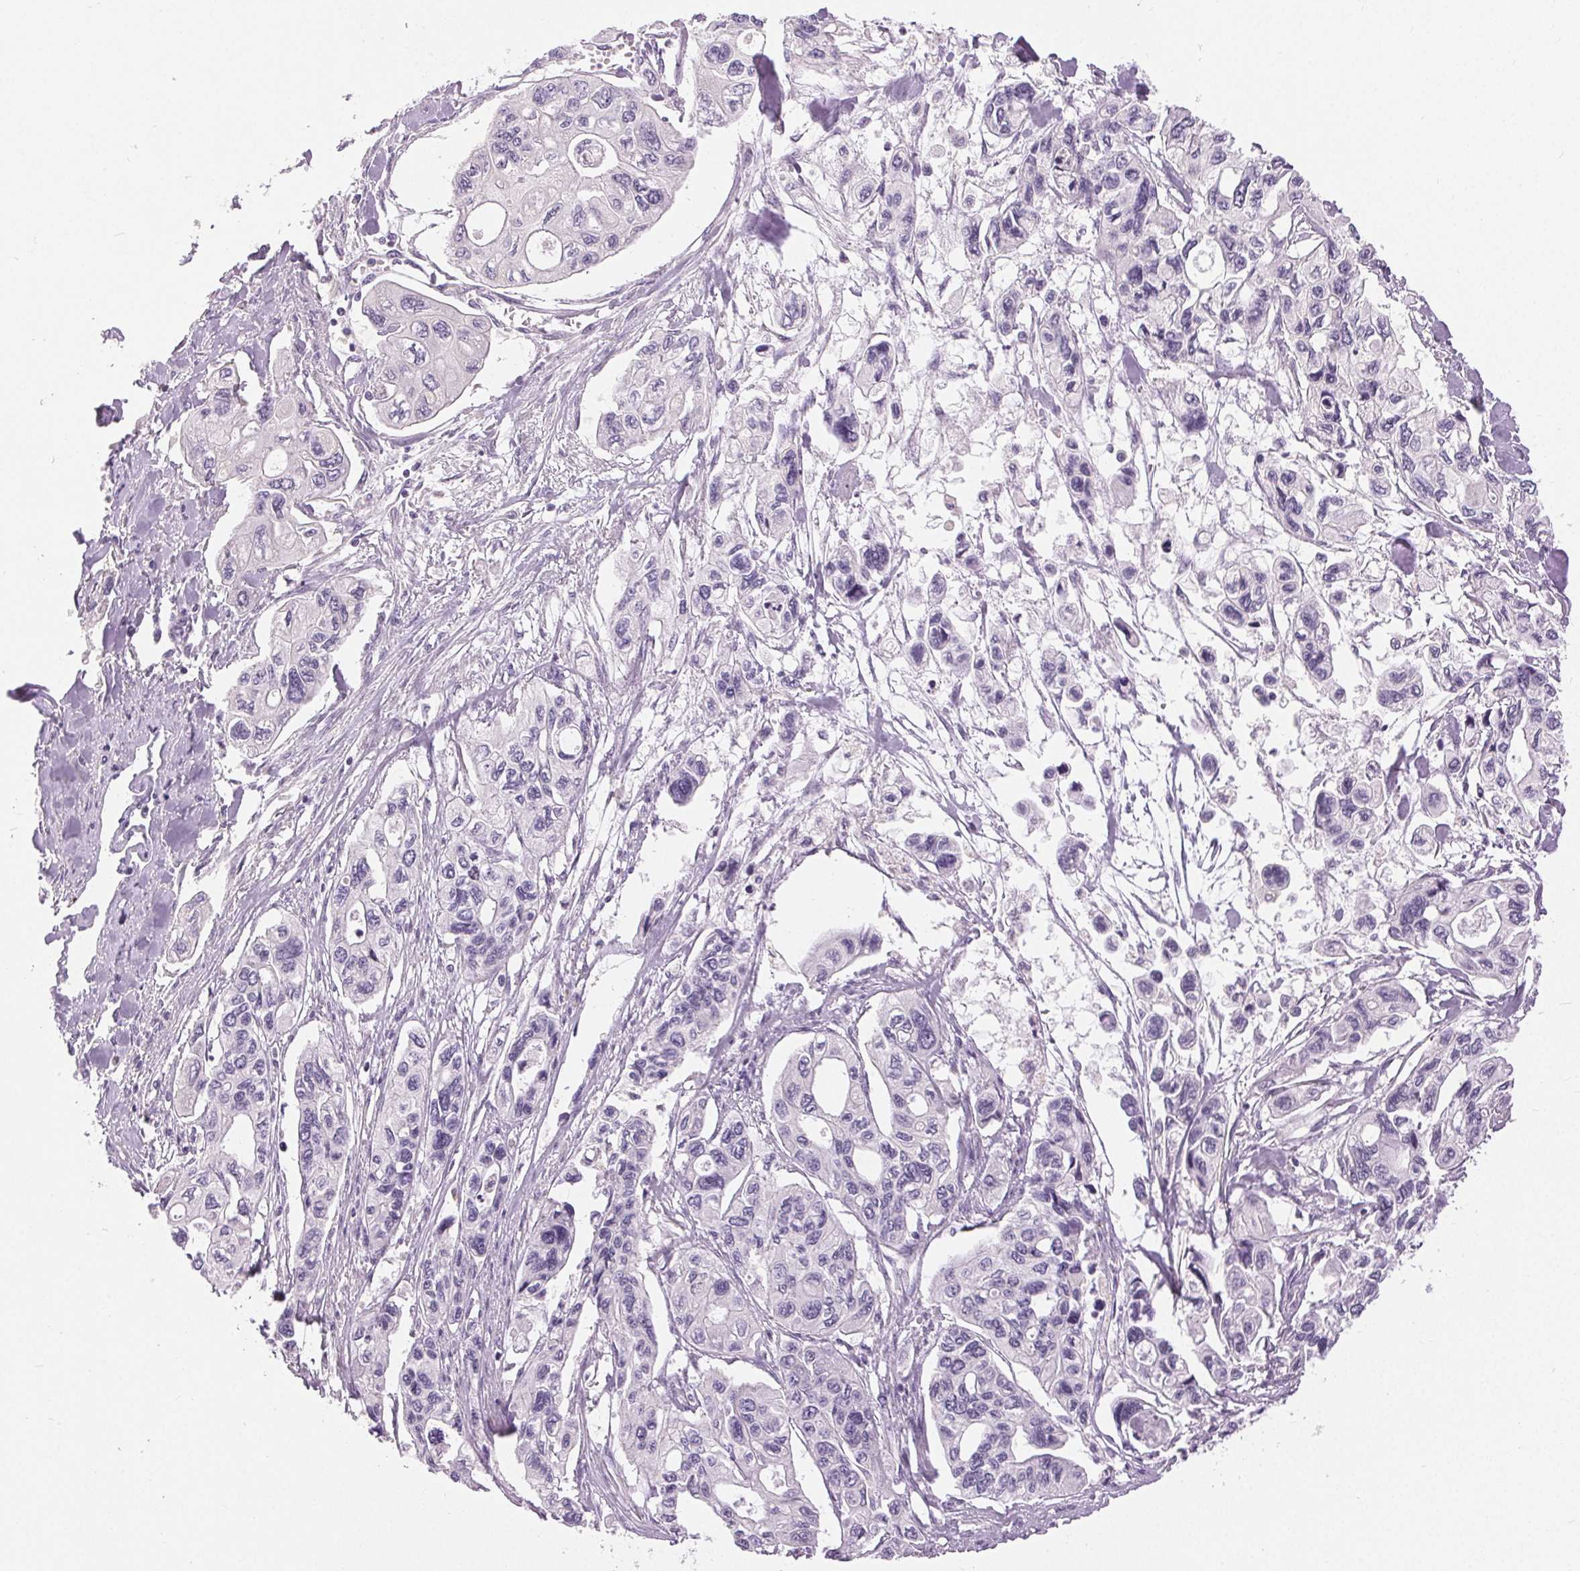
{"staining": {"intensity": "negative", "quantity": "none", "location": "none"}, "tissue": "pancreatic cancer", "cell_type": "Tumor cells", "image_type": "cancer", "snomed": [{"axis": "morphology", "description": "Adenocarcinoma, NOS"}, {"axis": "topography", "description": "Pancreas"}], "caption": "Immunohistochemistry (IHC) of human adenocarcinoma (pancreatic) demonstrates no expression in tumor cells.", "gene": "DSG3", "patient": {"sex": "female", "age": 76}}